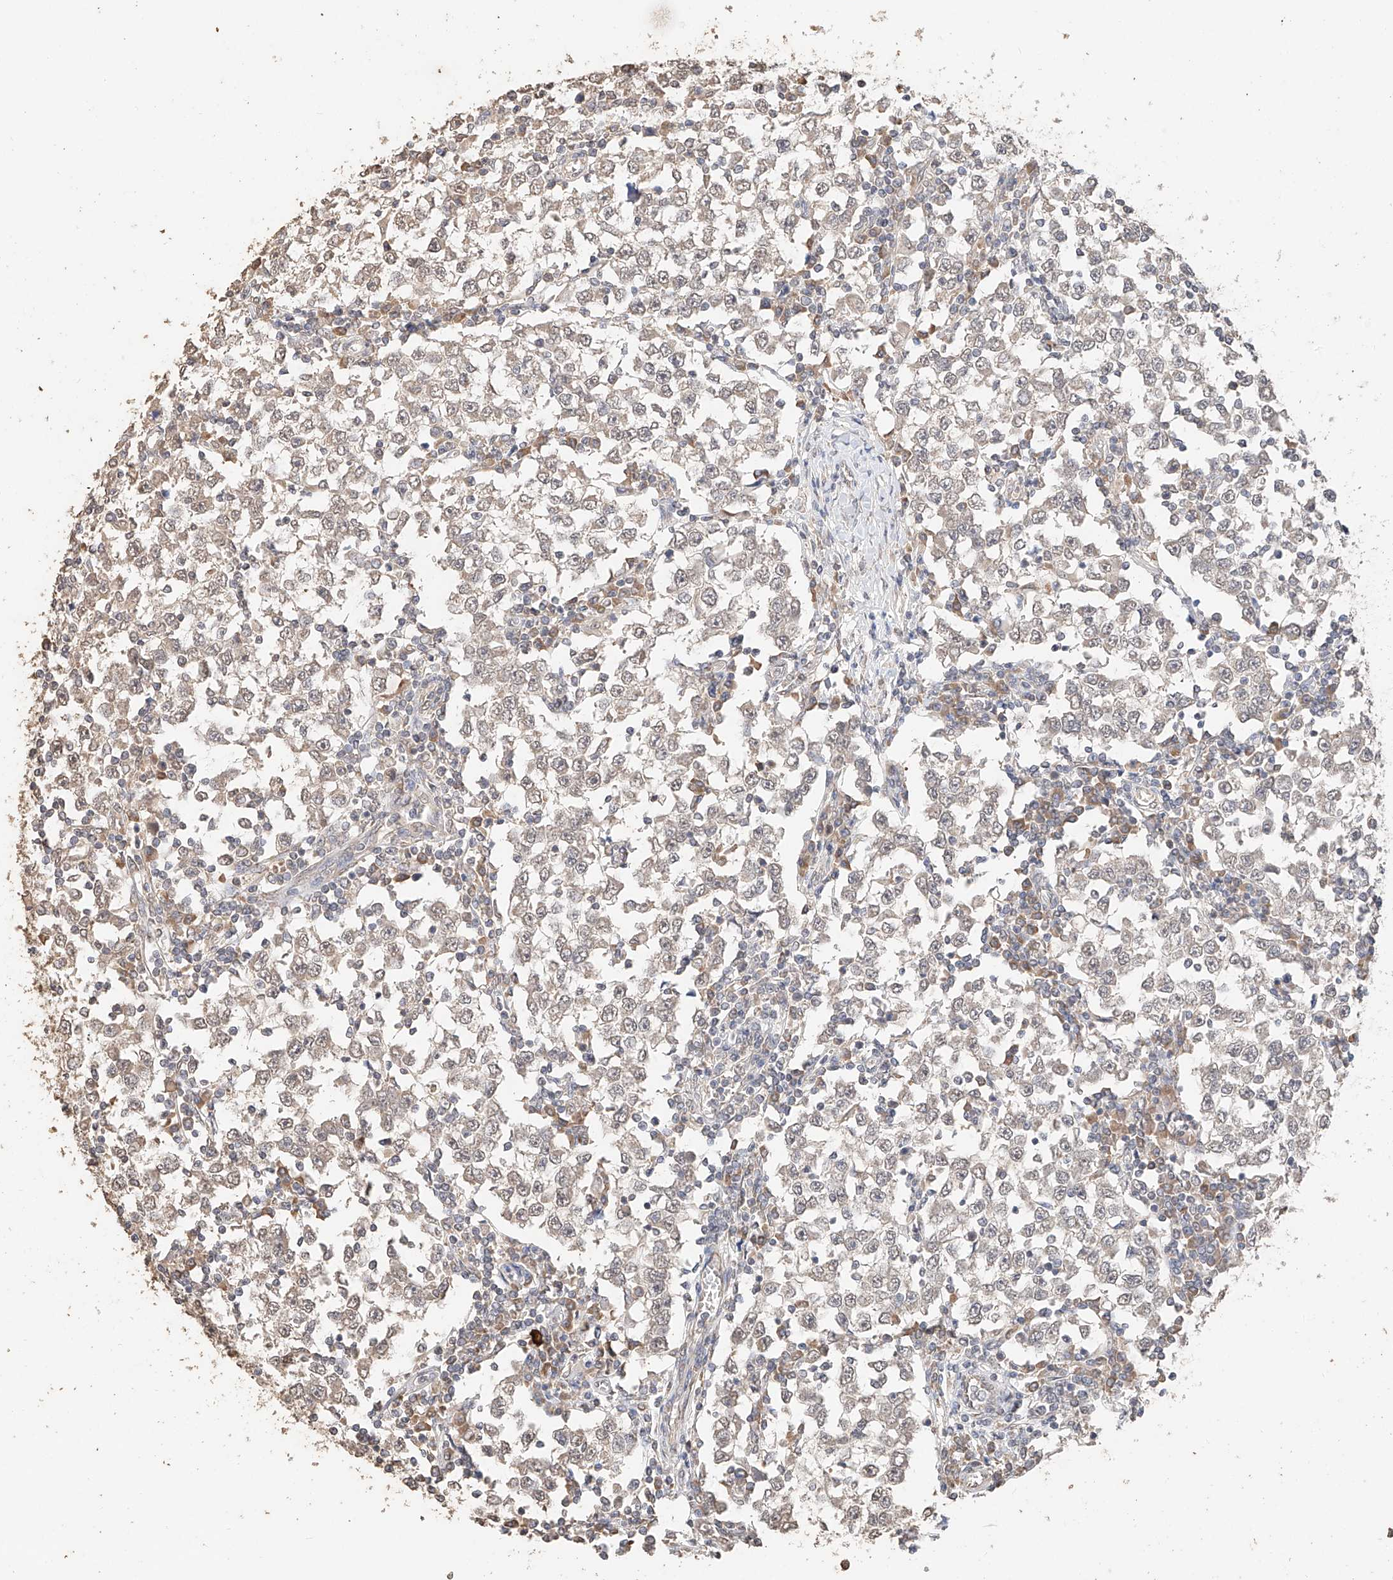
{"staining": {"intensity": "weak", "quantity": "<25%", "location": "cytoplasmic/membranous"}, "tissue": "testis cancer", "cell_type": "Tumor cells", "image_type": "cancer", "snomed": [{"axis": "morphology", "description": "Seminoma, NOS"}, {"axis": "topography", "description": "Testis"}], "caption": "IHC photomicrograph of human testis seminoma stained for a protein (brown), which exhibits no expression in tumor cells. (Brightfield microscopy of DAB IHC at high magnification).", "gene": "IL22RA2", "patient": {"sex": "male", "age": 65}}